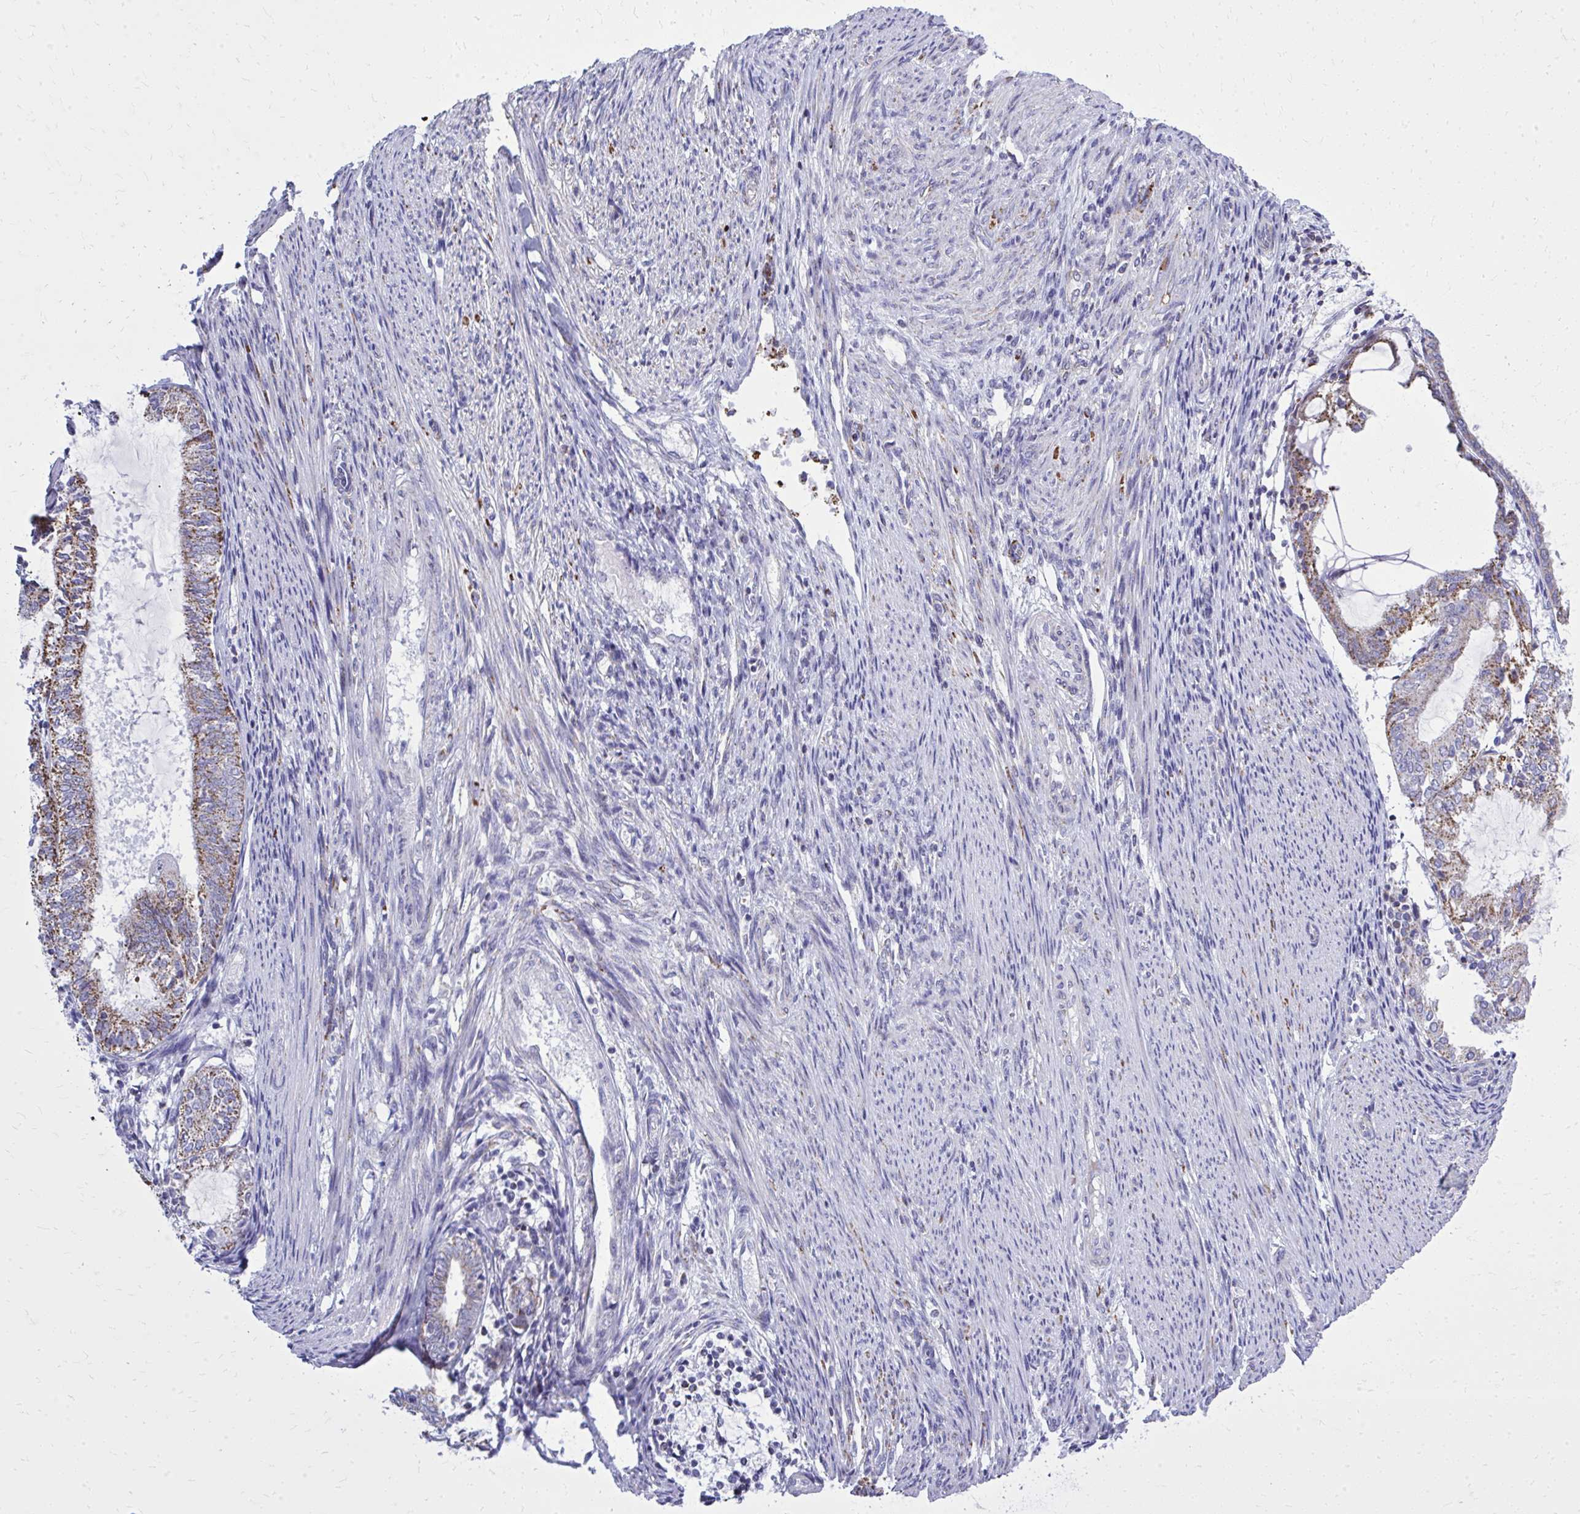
{"staining": {"intensity": "moderate", "quantity": "25%-75%", "location": "cytoplasmic/membranous"}, "tissue": "endometrial cancer", "cell_type": "Tumor cells", "image_type": "cancer", "snomed": [{"axis": "morphology", "description": "Adenocarcinoma, NOS"}, {"axis": "topography", "description": "Endometrium"}], "caption": "Immunohistochemistry image of endometrial cancer (adenocarcinoma) stained for a protein (brown), which shows medium levels of moderate cytoplasmic/membranous expression in about 25%-75% of tumor cells.", "gene": "ZNF362", "patient": {"sex": "female", "age": 81}}